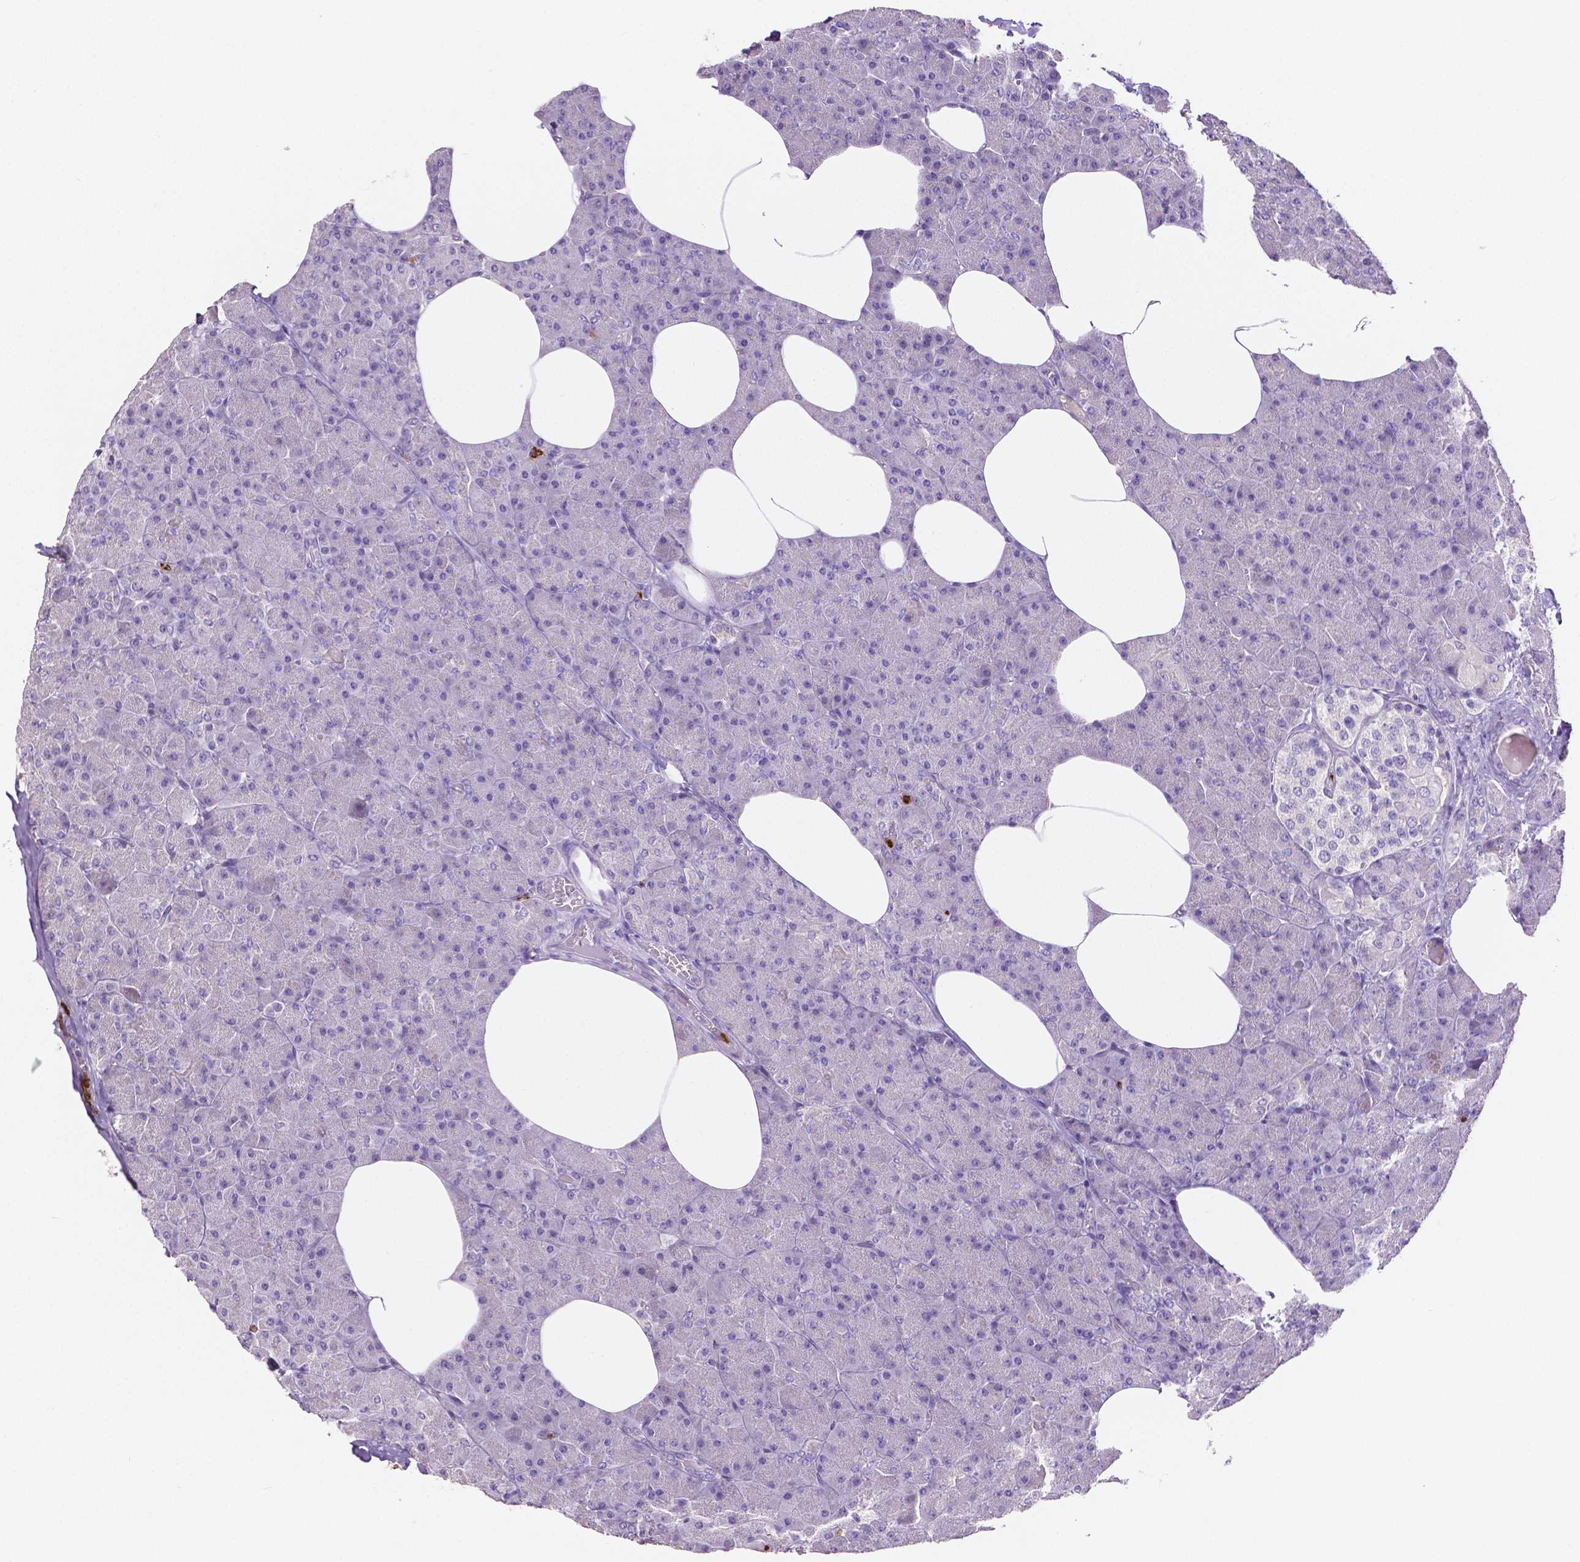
{"staining": {"intensity": "negative", "quantity": "none", "location": "none"}, "tissue": "pancreas", "cell_type": "Exocrine glandular cells", "image_type": "normal", "snomed": [{"axis": "morphology", "description": "Normal tissue, NOS"}, {"axis": "topography", "description": "Pancreas"}], "caption": "DAB (3,3'-diaminobenzidine) immunohistochemical staining of benign pancreas exhibits no significant positivity in exocrine glandular cells.", "gene": "MMP9", "patient": {"sex": "female", "age": 45}}